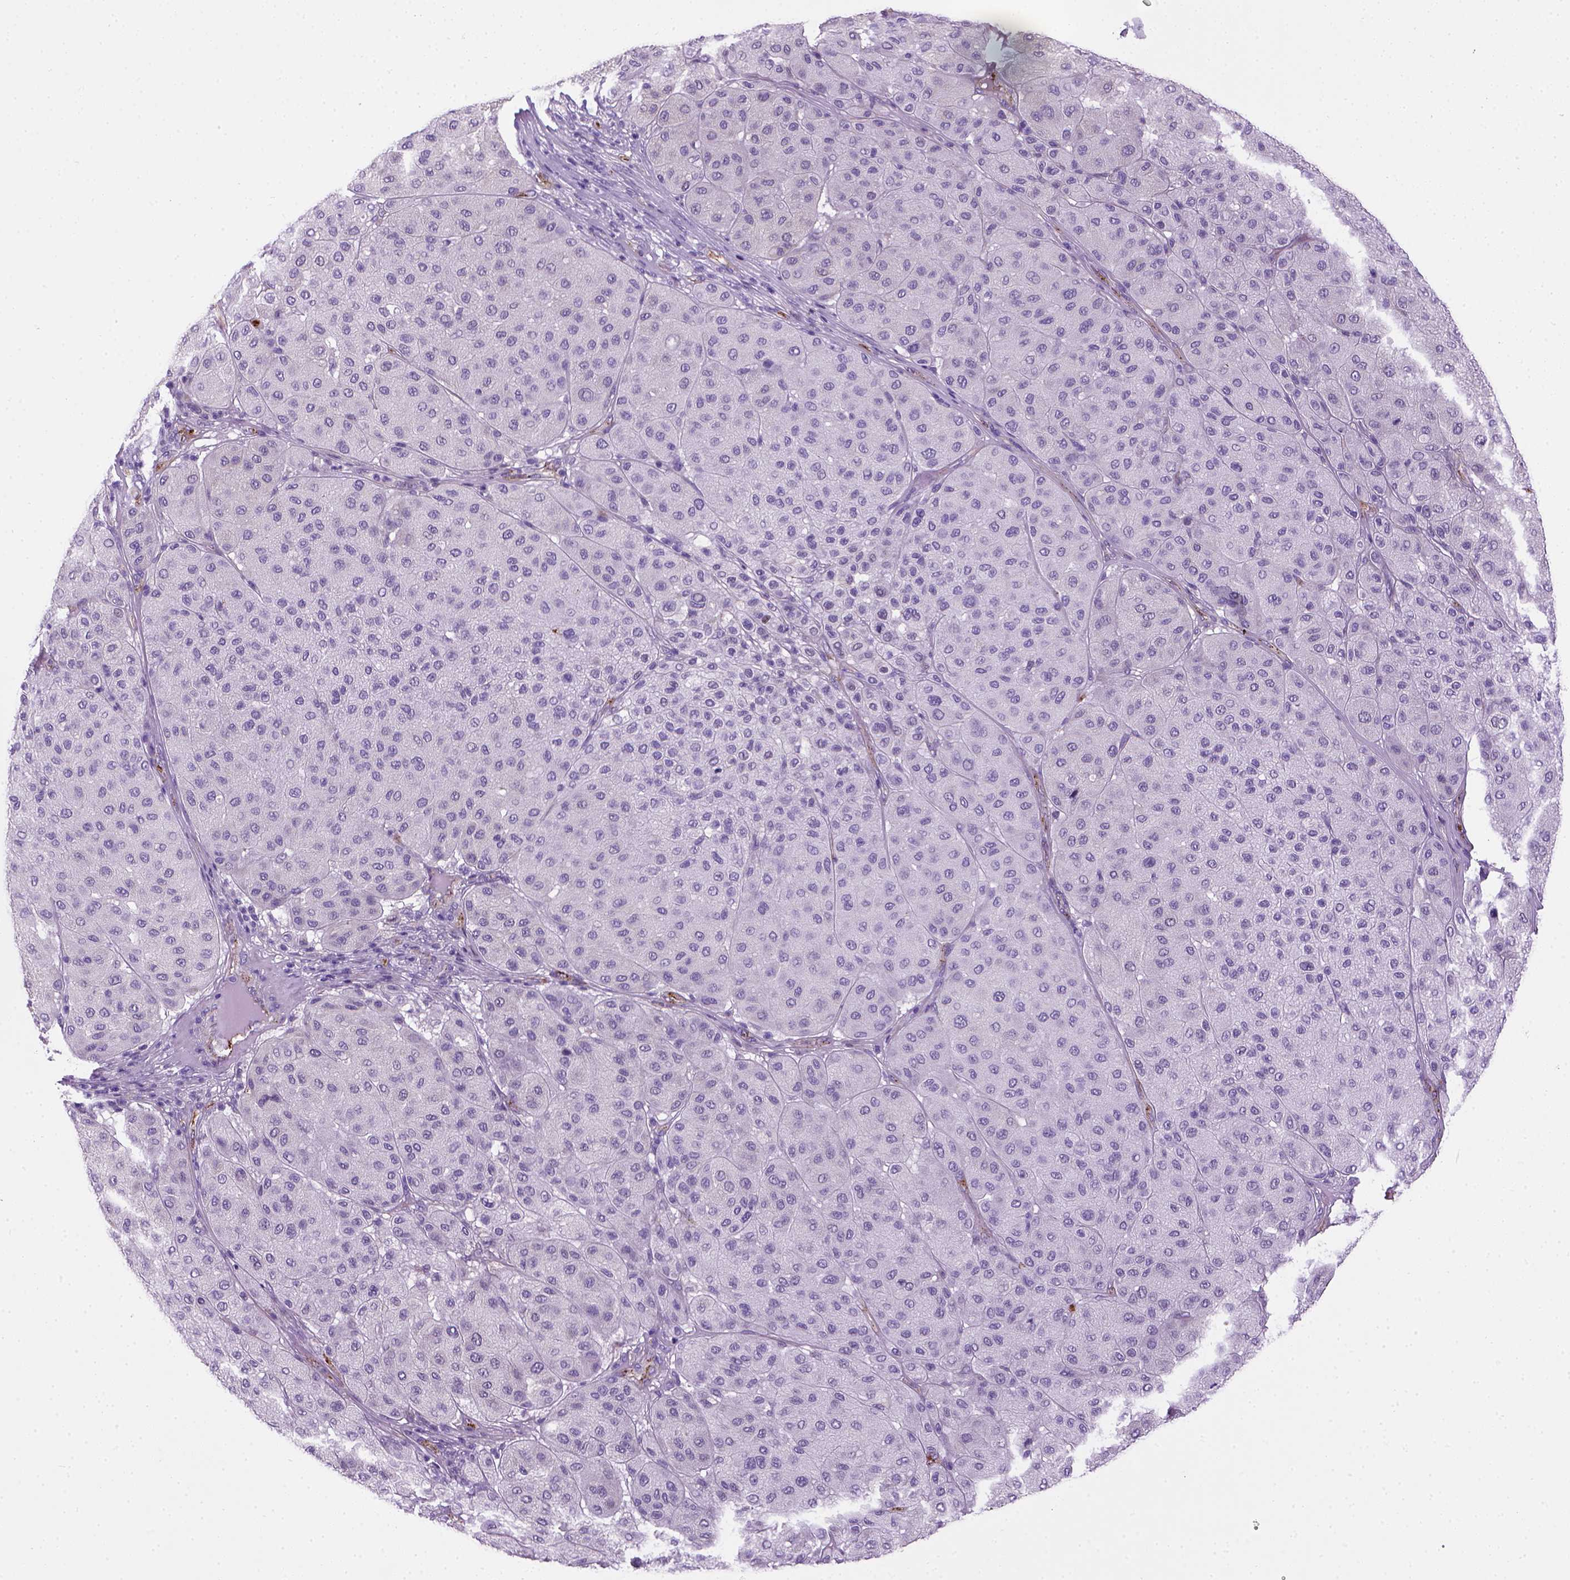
{"staining": {"intensity": "negative", "quantity": "none", "location": "none"}, "tissue": "melanoma", "cell_type": "Tumor cells", "image_type": "cancer", "snomed": [{"axis": "morphology", "description": "Malignant melanoma, Metastatic site"}, {"axis": "topography", "description": "Smooth muscle"}], "caption": "A photomicrograph of malignant melanoma (metastatic site) stained for a protein shows no brown staining in tumor cells.", "gene": "VWF", "patient": {"sex": "male", "age": 41}}